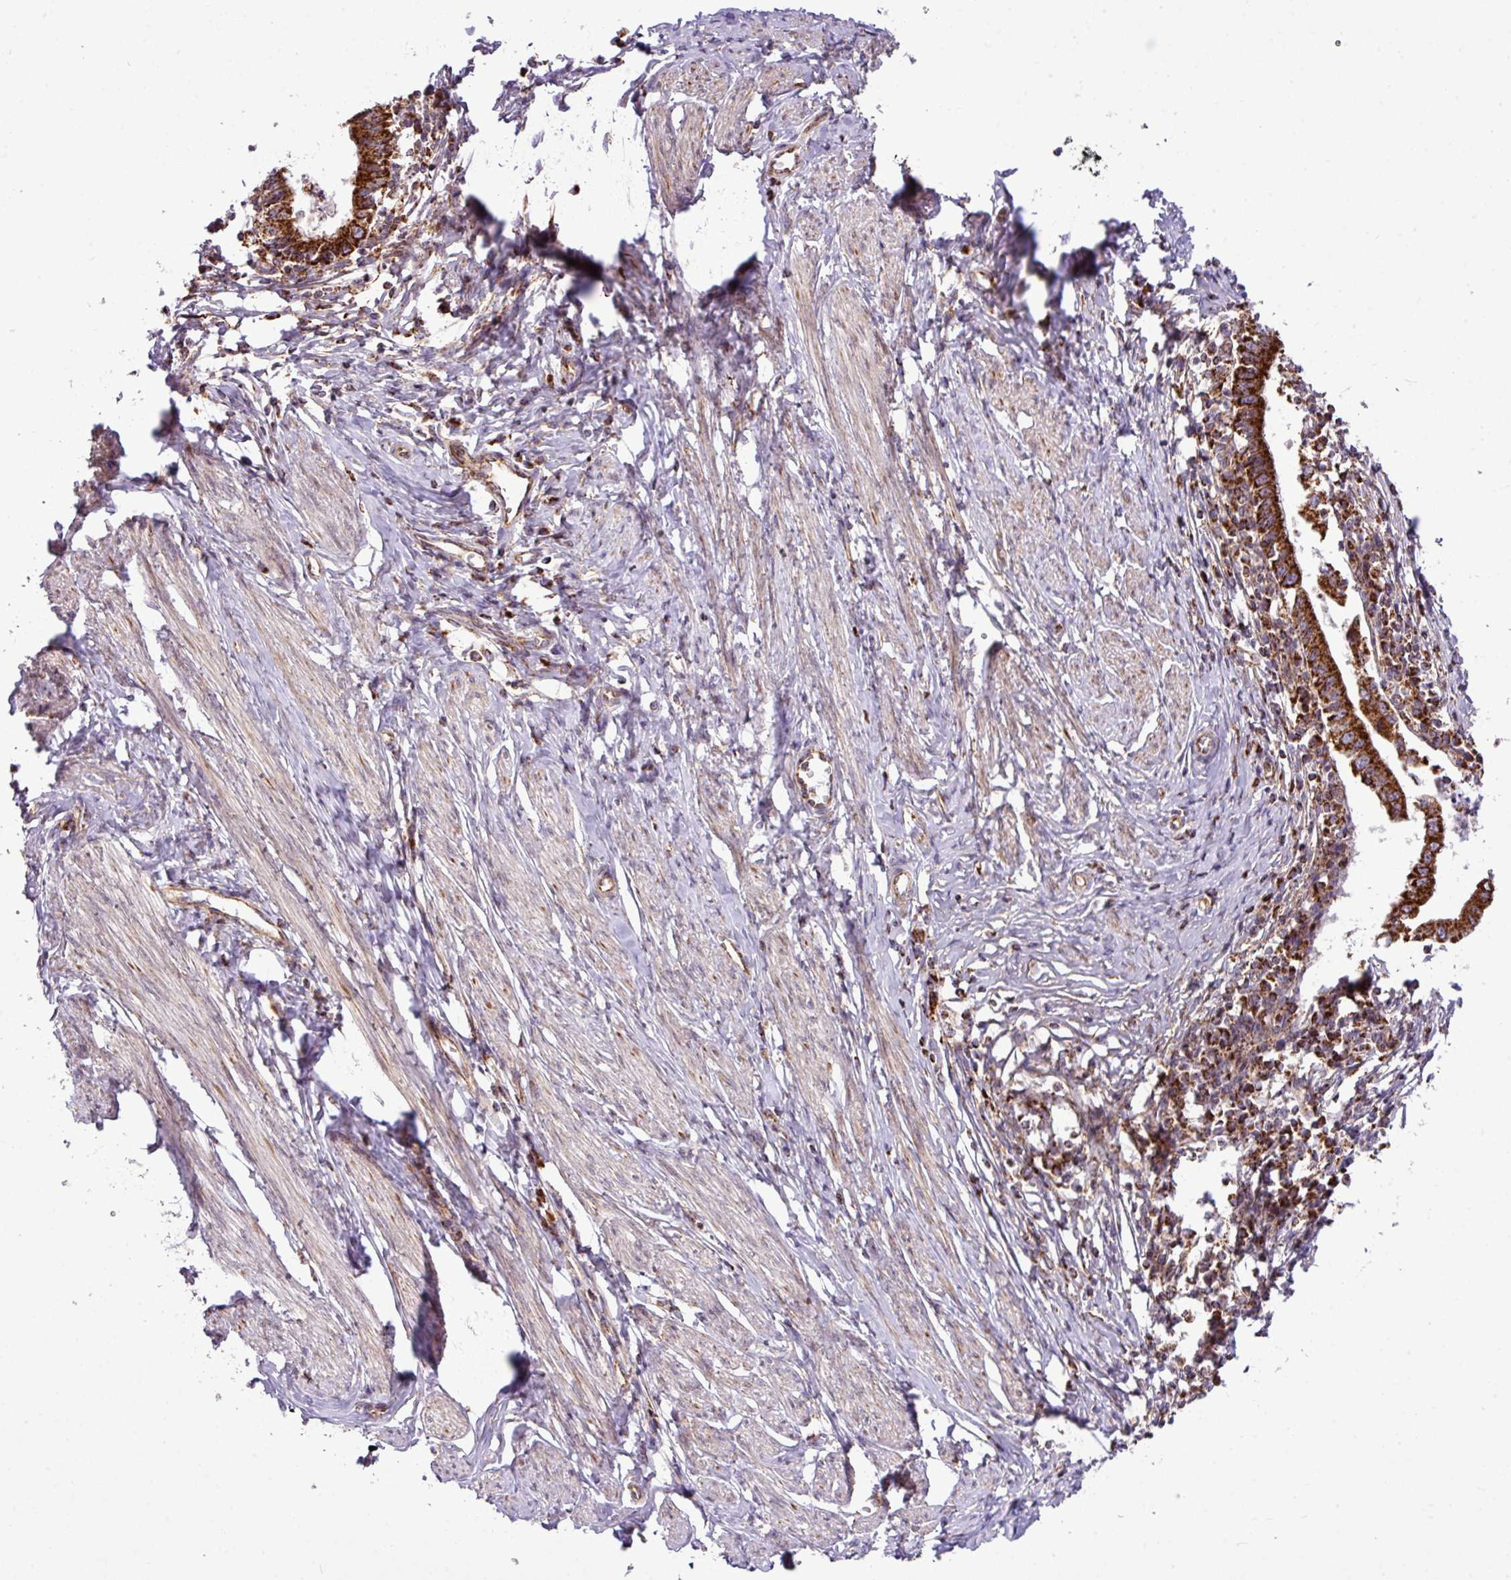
{"staining": {"intensity": "strong", "quantity": ">75%", "location": "cytoplasmic/membranous"}, "tissue": "cervical cancer", "cell_type": "Tumor cells", "image_type": "cancer", "snomed": [{"axis": "morphology", "description": "Adenocarcinoma, NOS"}, {"axis": "topography", "description": "Cervix"}], "caption": "Protein staining shows strong cytoplasmic/membranous staining in approximately >75% of tumor cells in adenocarcinoma (cervical).", "gene": "ZNF569", "patient": {"sex": "female", "age": 36}}